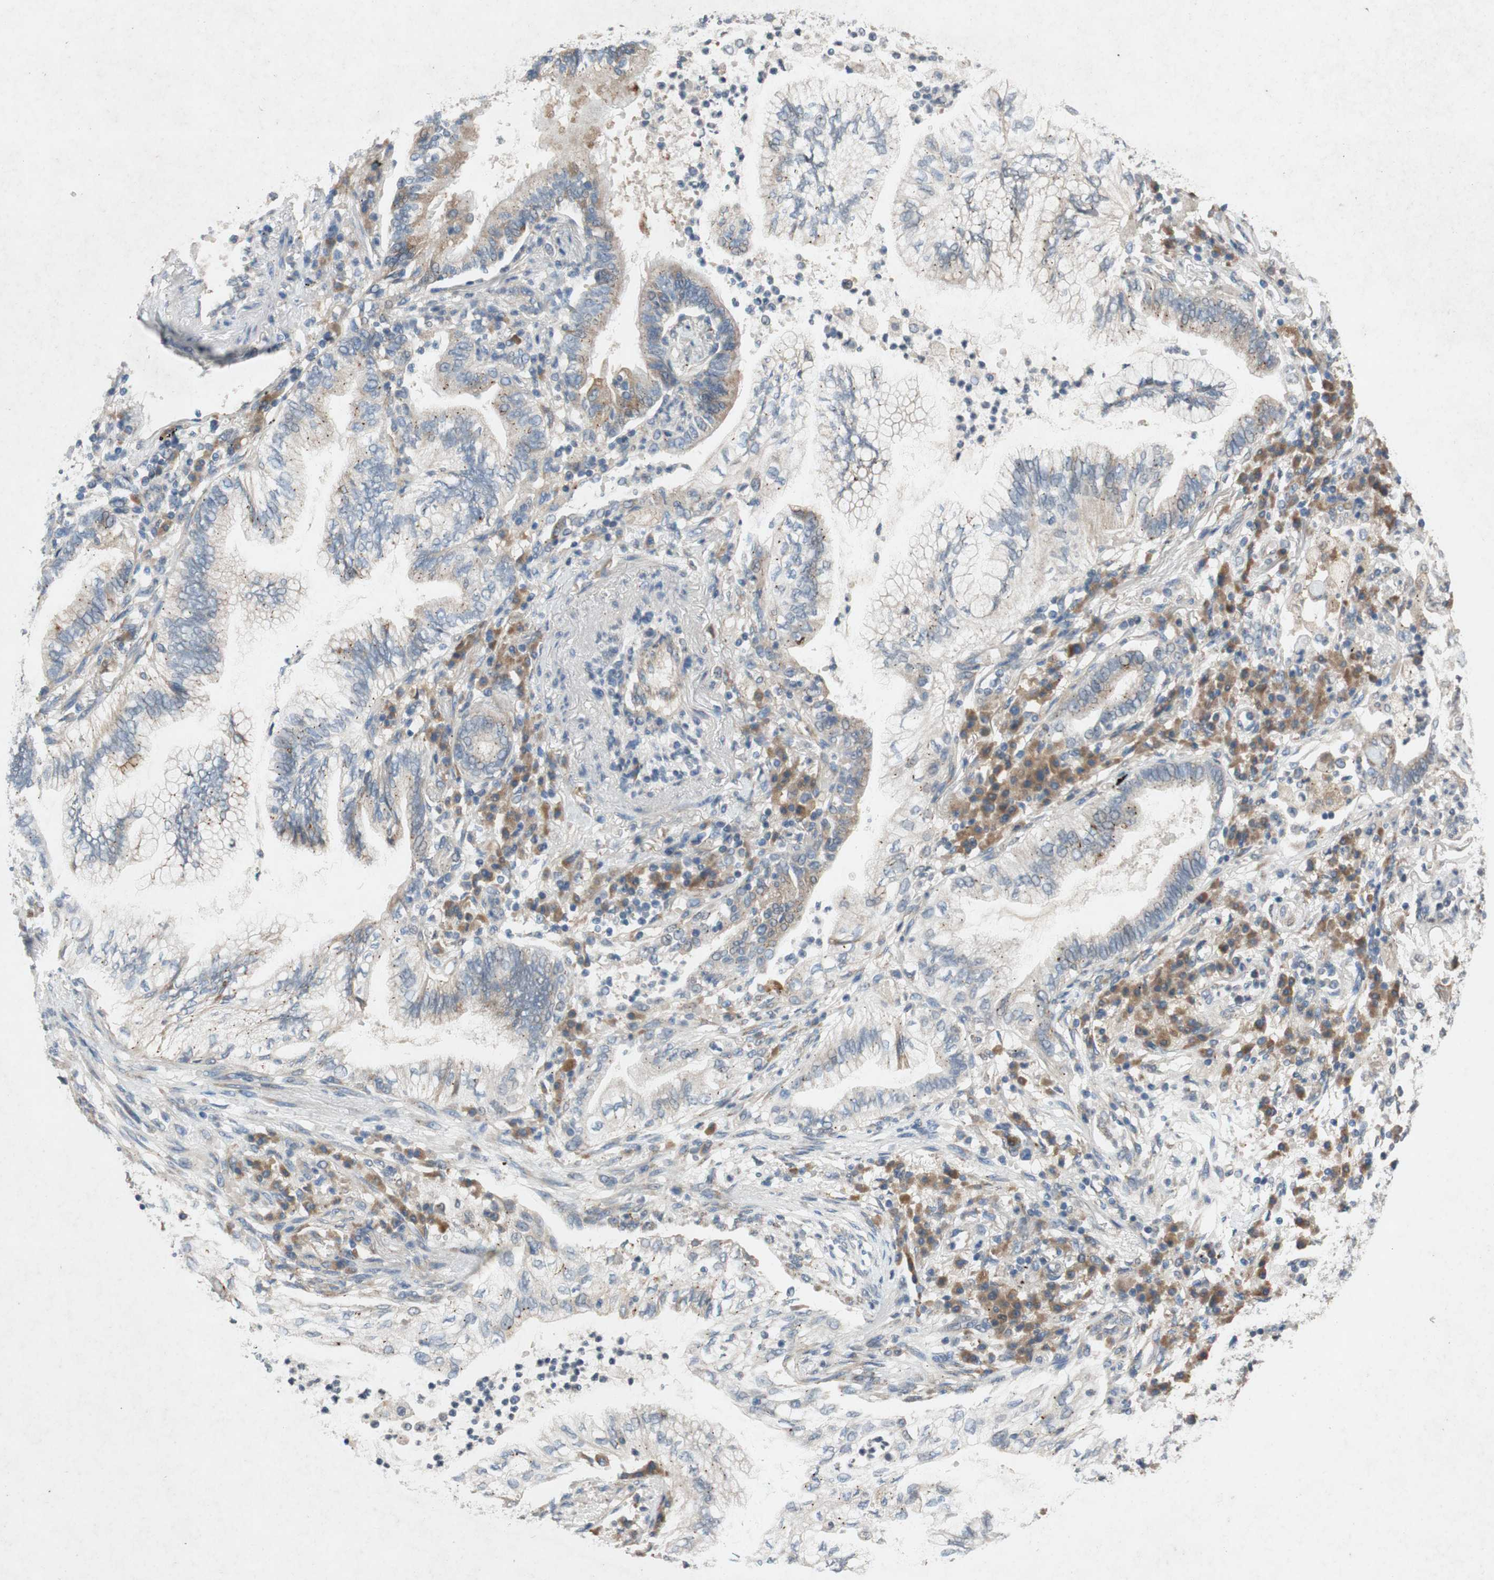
{"staining": {"intensity": "weak", "quantity": "<25%", "location": "cytoplasmic/membranous"}, "tissue": "lung cancer", "cell_type": "Tumor cells", "image_type": "cancer", "snomed": [{"axis": "morphology", "description": "Normal tissue, NOS"}, {"axis": "morphology", "description": "Adenocarcinoma, NOS"}, {"axis": "topography", "description": "Bronchus"}, {"axis": "topography", "description": "Lung"}], "caption": "Immunohistochemical staining of human adenocarcinoma (lung) shows no significant expression in tumor cells.", "gene": "ADD2", "patient": {"sex": "female", "age": 70}}